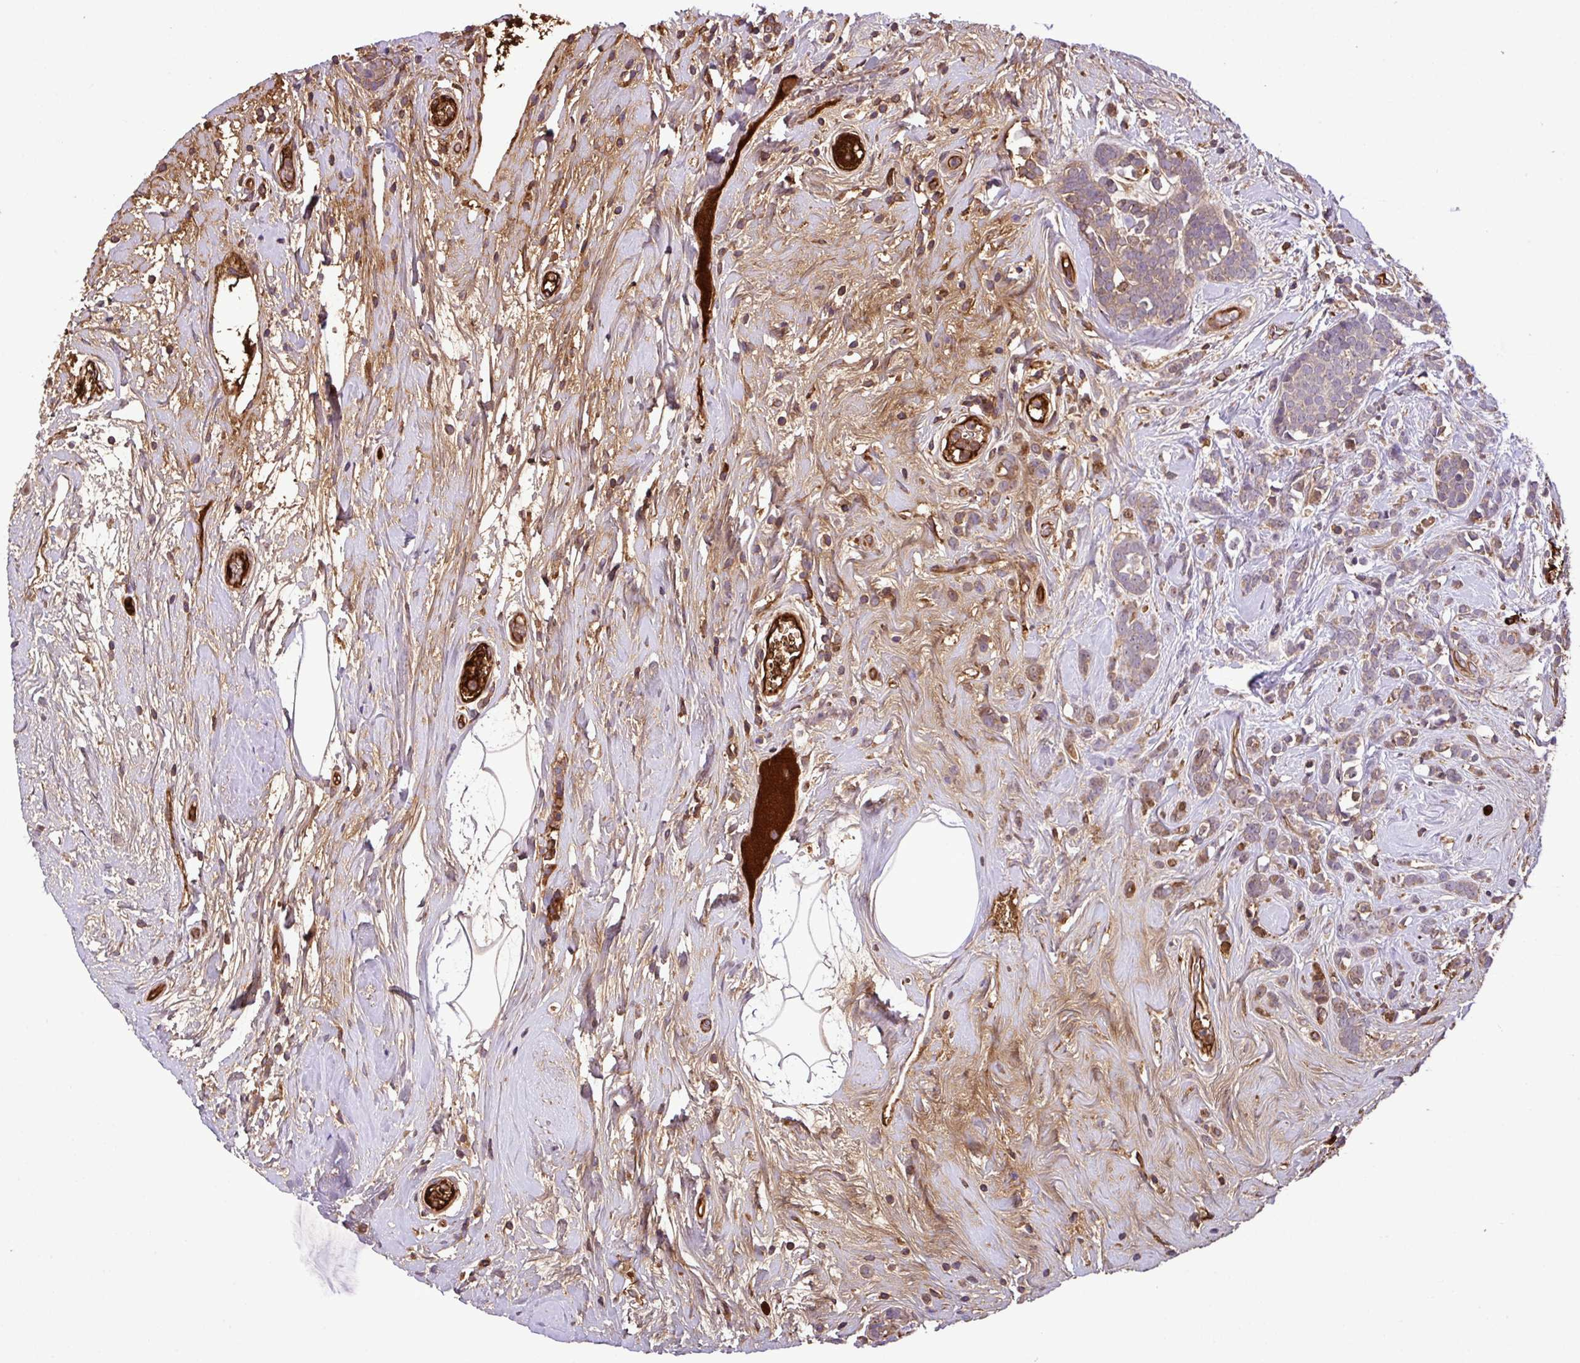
{"staining": {"intensity": "weak", "quantity": "<25%", "location": "cytoplasmic/membranous"}, "tissue": "breast cancer", "cell_type": "Tumor cells", "image_type": "cancer", "snomed": [{"axis": "morphology", "description": "Duct carcinoma"}, {"axis": "topography", "description": "Breast"}], "caption": "This photomicrograph is of breast cancer stained with IHC to label a protein in brown with the nuclei are counter-stained blue. There is no expression in tumor cells. (Brightfield microscopy of DAB (3,3'-diaminobenzidine) immunohistochemistry at high magnification).", "gene": "ZNF266", "patient": {"sex": "female", "age": 75}}